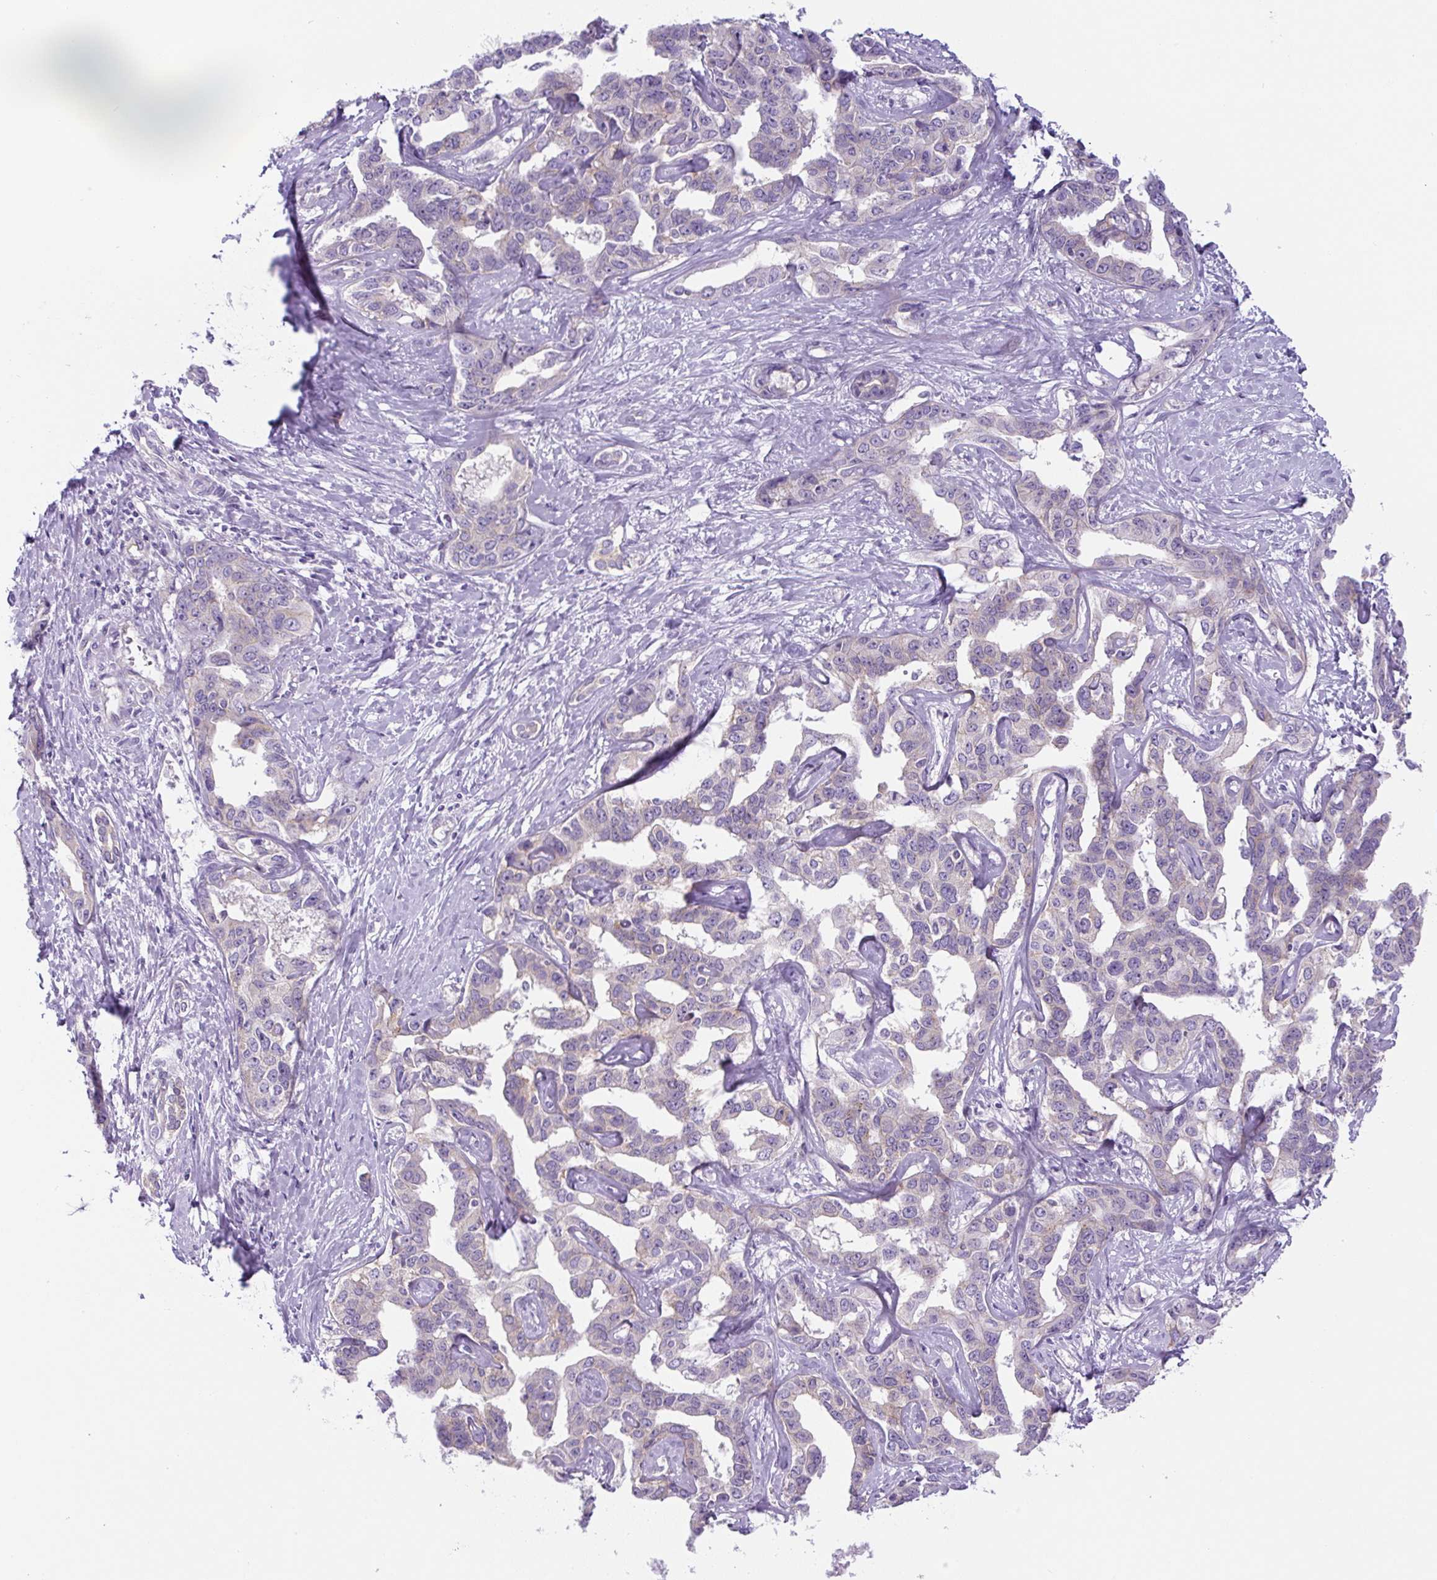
{"staining": {"intensity": "weak", "quantity": "25%-75%", "location": "cytoplasmic/membranous"}, "tissue": "liver cancer", "cell_type": "Tumor cells", "image_type": "cancer", "snomed": [{"axis": "morphology", "description": "Cholangiocarcinoma"}, {"axis": "topography", "description": "Liver"}], "caption": "An immunohistochemistry (IHC) photomicrograph of tumor tissue is shown. Protein staining in brown highlights weak cytoplasmic/membranous positivity in liver cancer within tumor cells.", "gene": "ADAMTS19", "patient": {"sex": "male", "age": 59}}